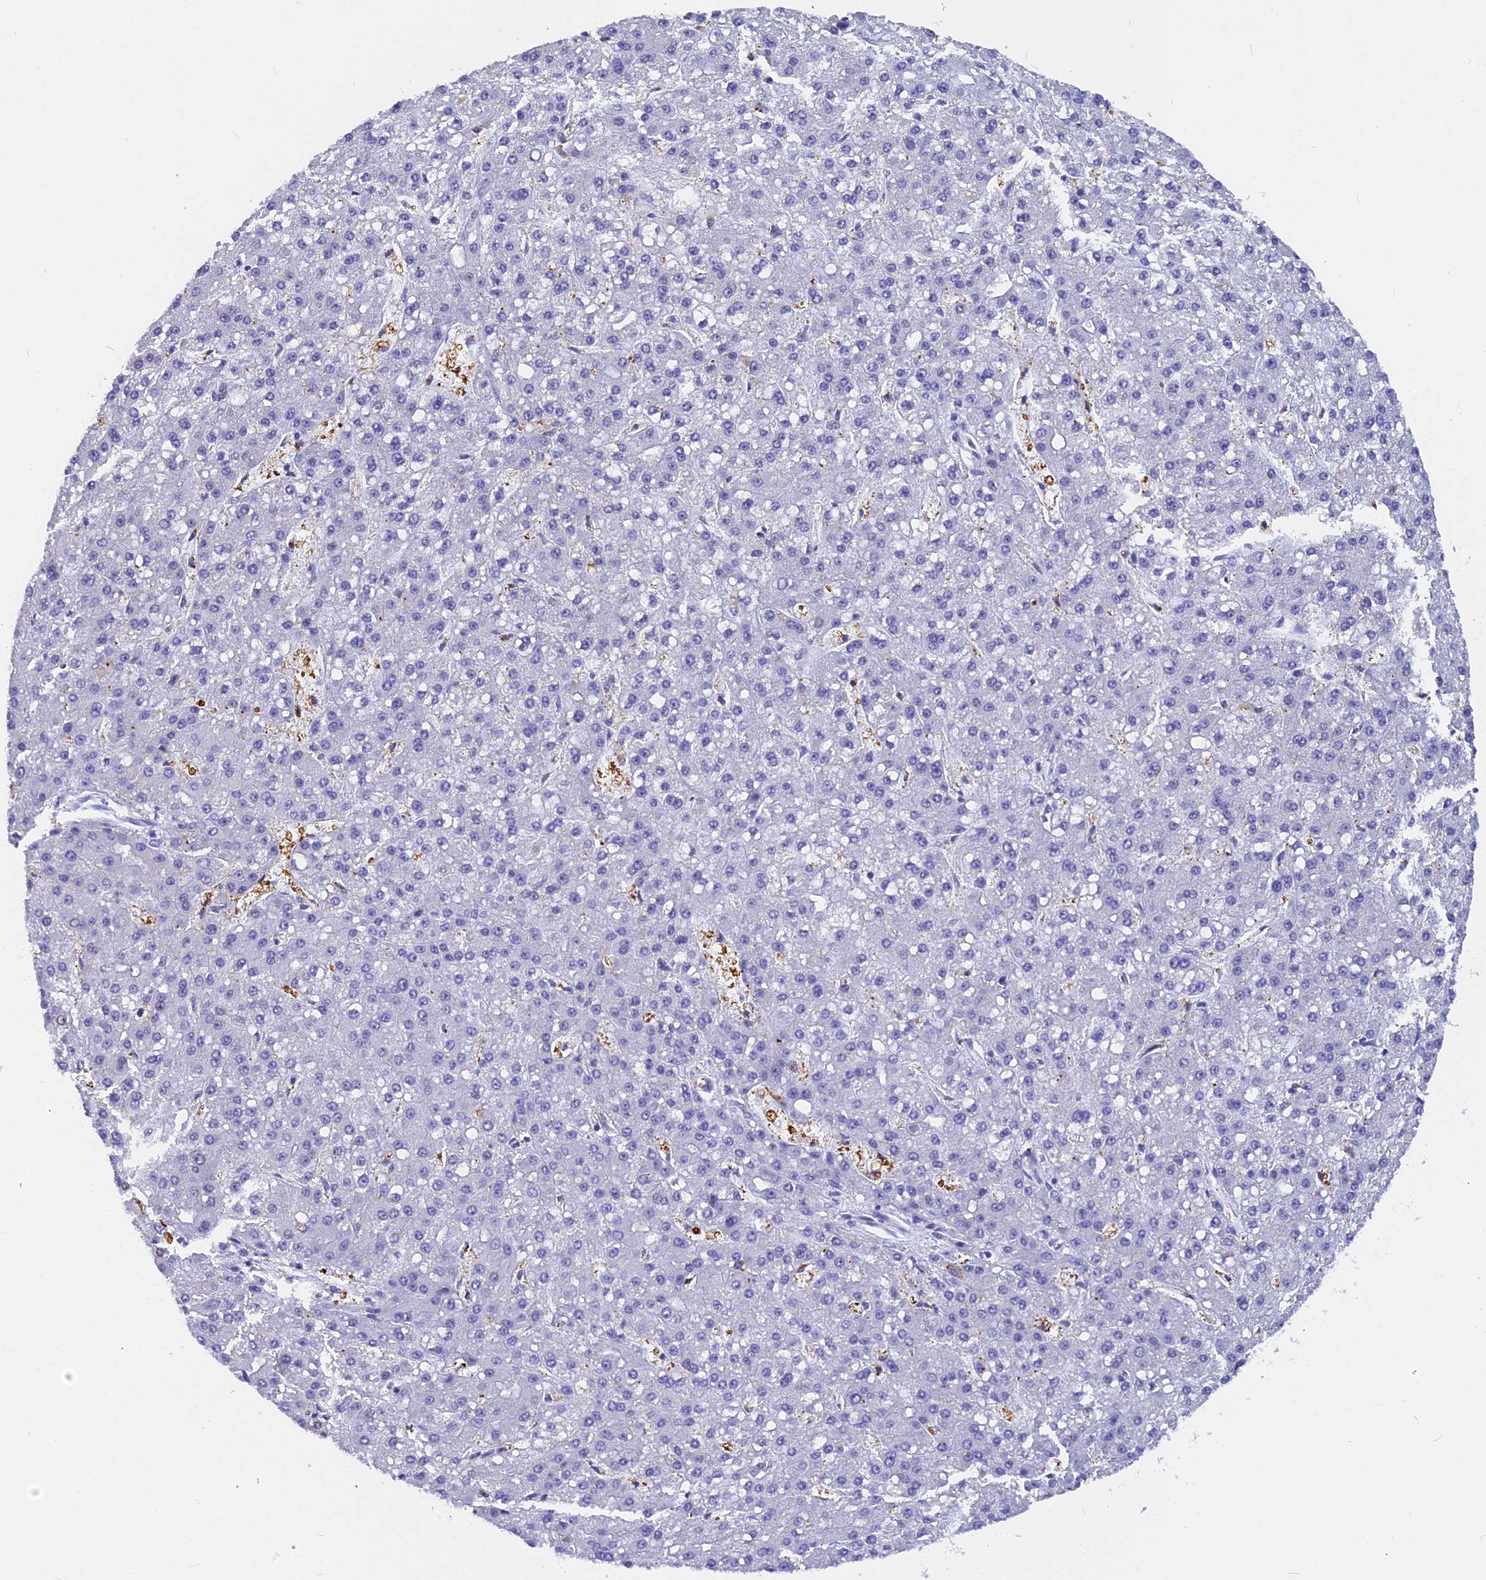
{"staining": {"intensity": "negative", "quantity": "none", "location": "none"}, "tissue": "liver cancer", "cell_type": "Tumor cells", "image_type": "cancer", "snomed": [{"axis": "morphology", "description": "Carcinoma, Hepatocellular, NOS"}, {"axis": "topography", "description": "Liver"}], "caption": "Hepatocellular carcinoma (liver) was stained to show a protein in brown. There is no significant expression in tumor cells.", "gene": "NKPD1", "patient": {"sex": "male", "age": 67}}